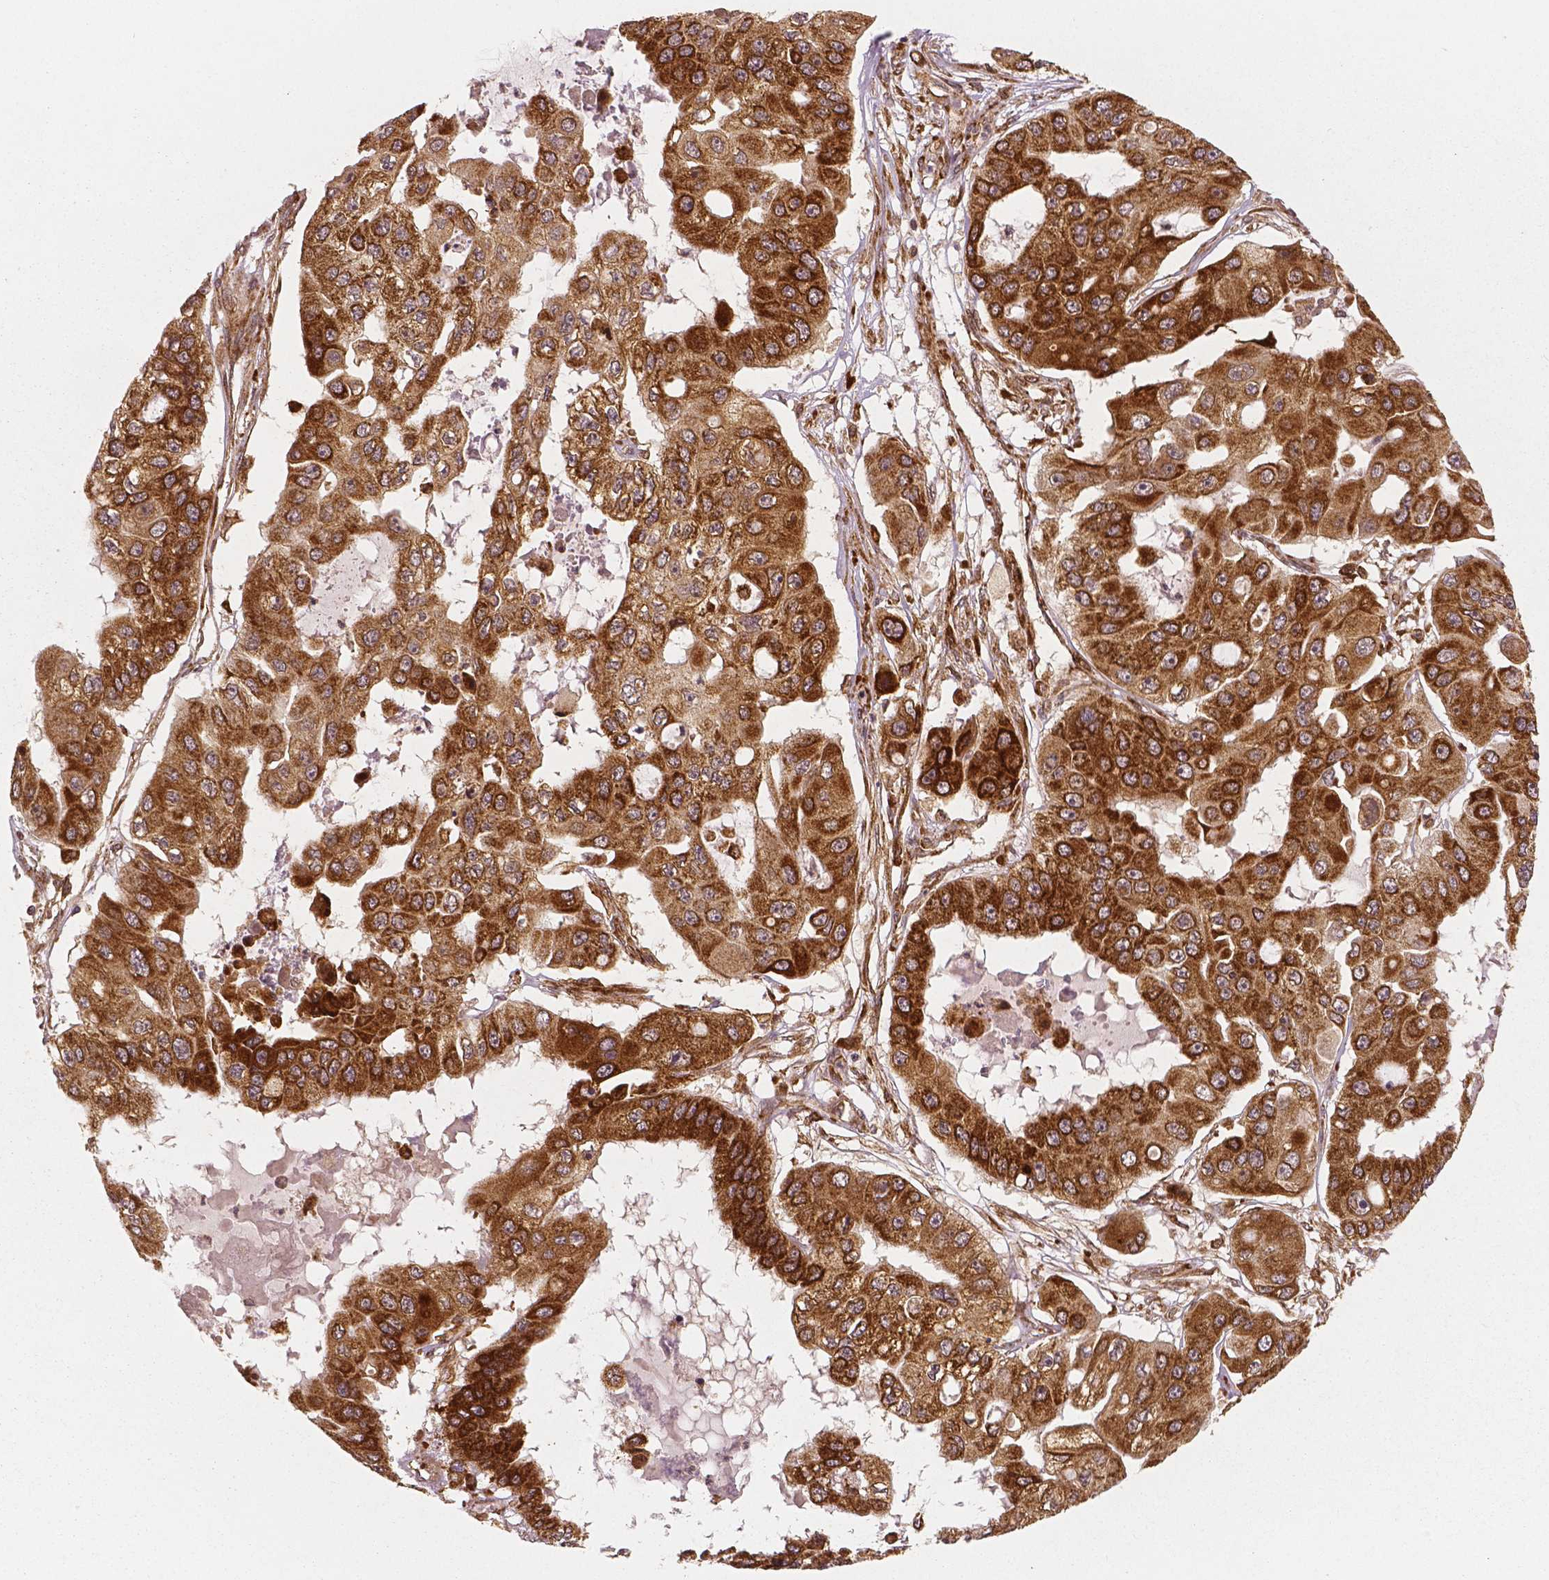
{"staining": {"intensity": "strong", "quantity": ">75%", "location": "cytoplasmic/membranous"}, "tissue": "ovarian cancer", "cell_type": "Tumor cells", "image_type": "cancer", "snomed": [{"axis": "morphology", "description": "Cystadenocarcinoma, serous, NOS"}, {"axis": "topography", "description": "Ovary"}], "caption": "Protein analysis of ovarian cancer (serous cystadenocarcinoma) tissue displays strong cytoplasmic/membranous positivity in approximately >75% of tumor cells.", "gene": "PGAM5", "patient": {"sex": "female", "age": 56}}